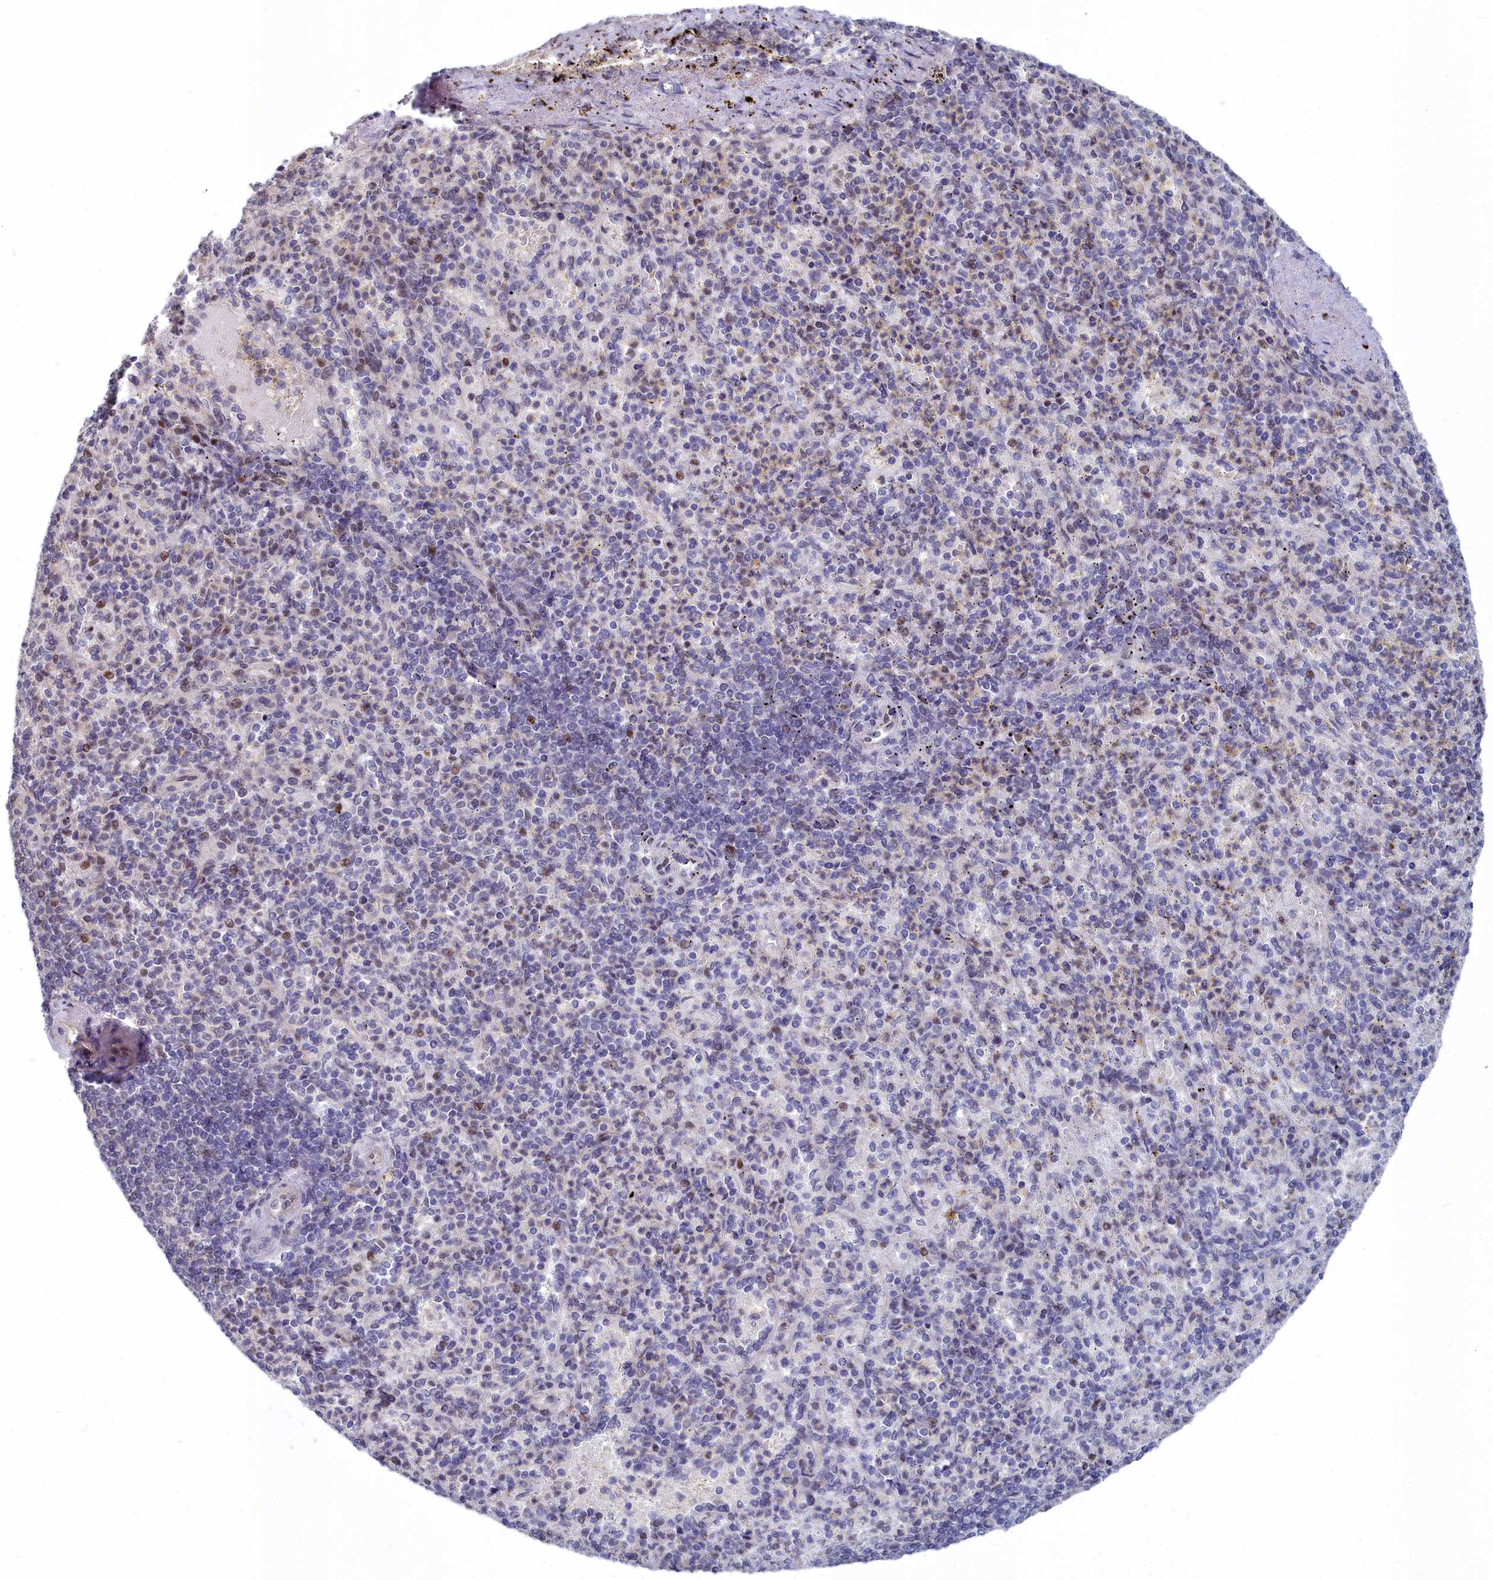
{"staining": {"intensity": "moderate", "quantity": "<25%", "location": "cytoplasmic/membranous,nuclear"}, "tissue": "spleen", "cell_type": "Cells in red pulp", "image_type": "normal", "snomed": [{"axis": "morphology", "description": "Normal tissue, NOS"}, {"axis": "topography", "description": "Spleen"}], "caption": "High-power microscopy captured an IHC photomicrograph of benign spleen, revealing moderate cytoplasmic/membranous,nuclear positivity in about <25% of cells in red pulp. (DAB (3,3'-diaminobenzidine) IHC with brightfield microscopy, high magnification).", "gene": "RPS27A", "patient": {"sex": "female", "age": 74}}